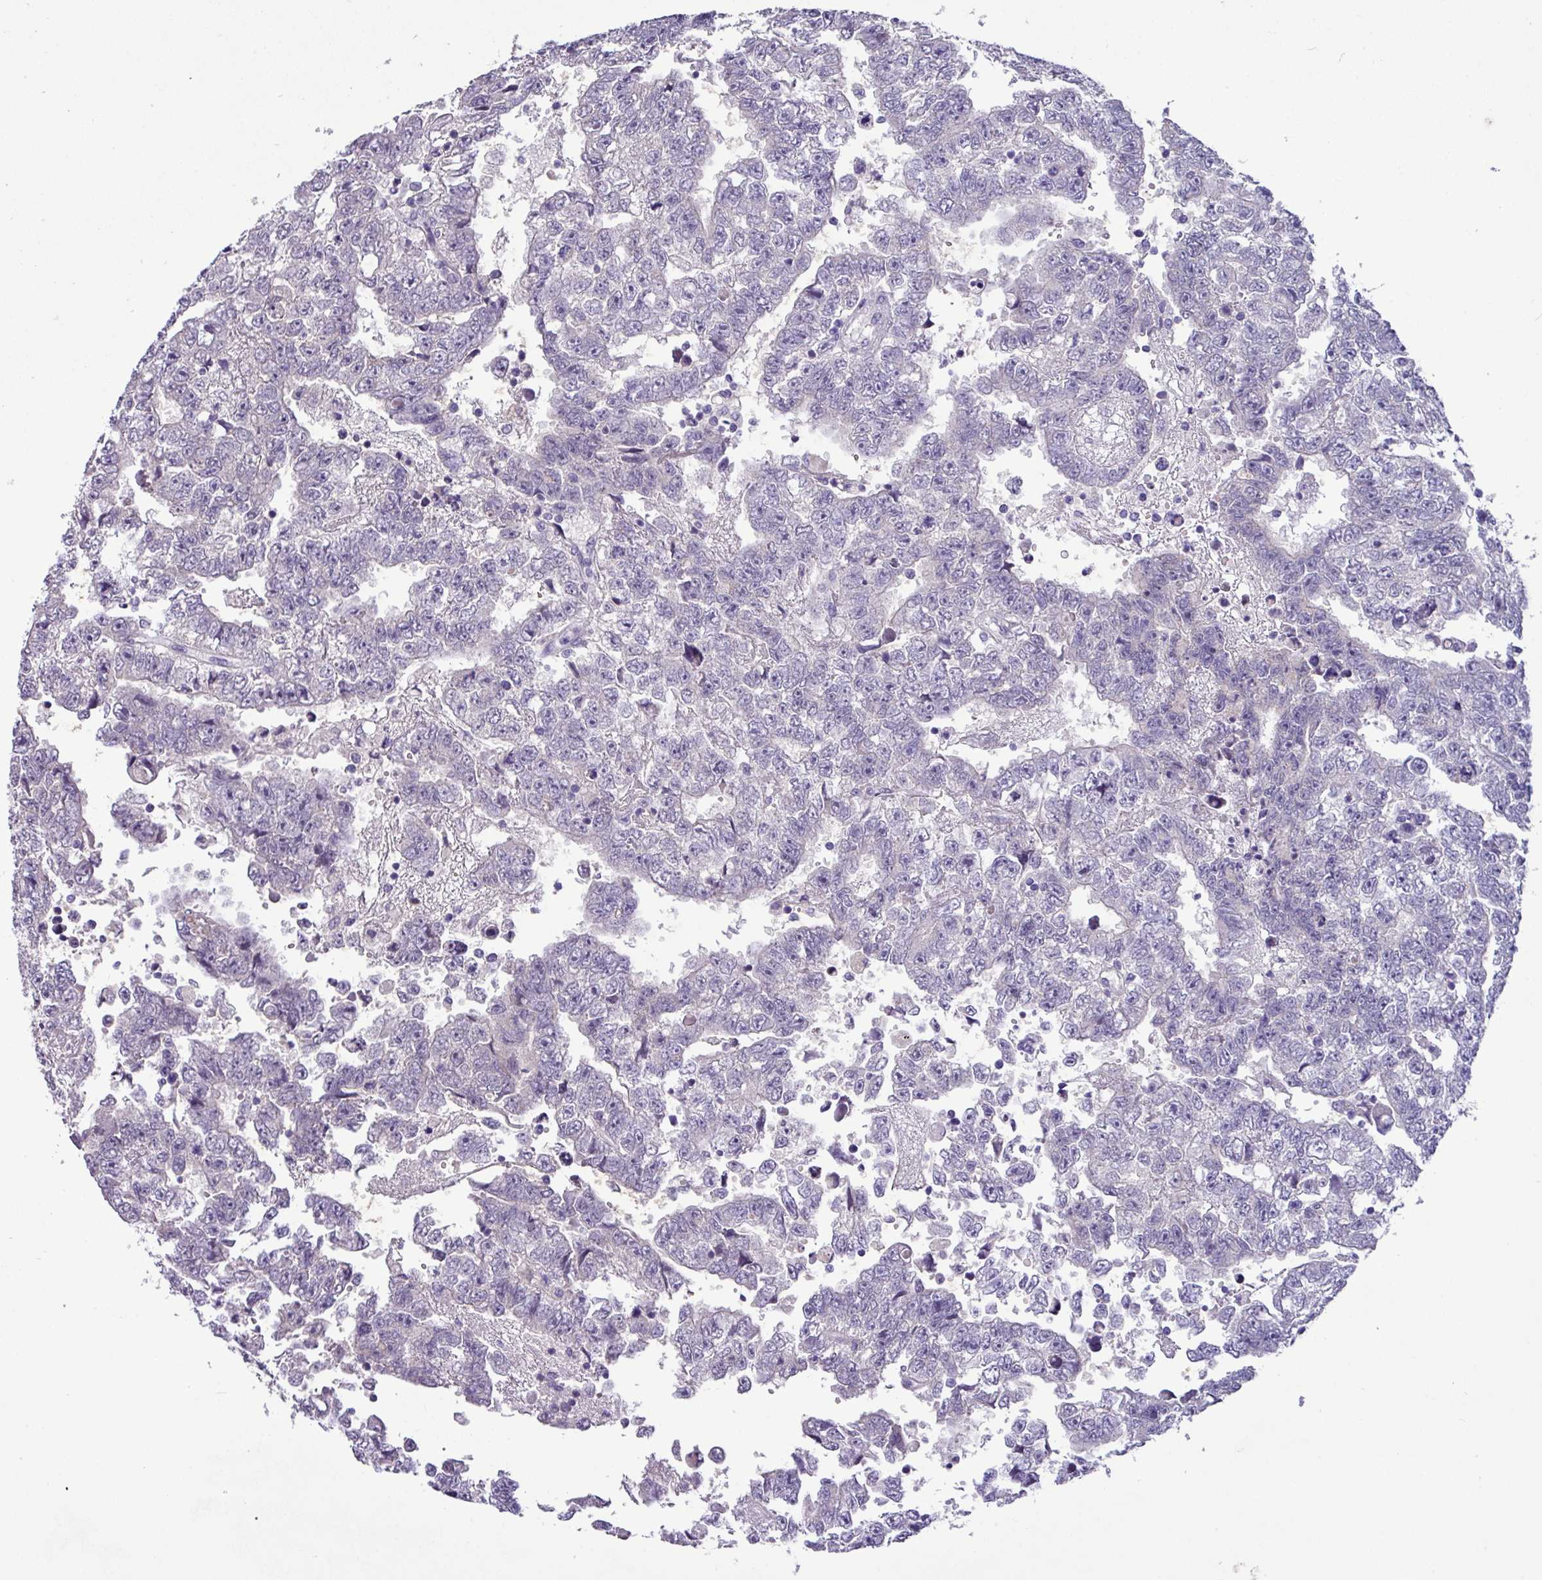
{"staining": {"intensity": "negative", "quantity": "none", "location": "none"}, "tissue": "testis cancer", "cell_type": "Tumor cells", "image_type": "cancer", "snomed": [{"axis": "morphology", "description": "Carcinoma, Embryonal, NOS"}, {"axis": "topography", "description": "Testis"}], "caption": "Human testis cancer stained for a protein using immunohistochemistry (IHC) exhibits no positivity in tumor cells.", "gene": "PAX8", "patient": {"sex": "male", "age": 25}}